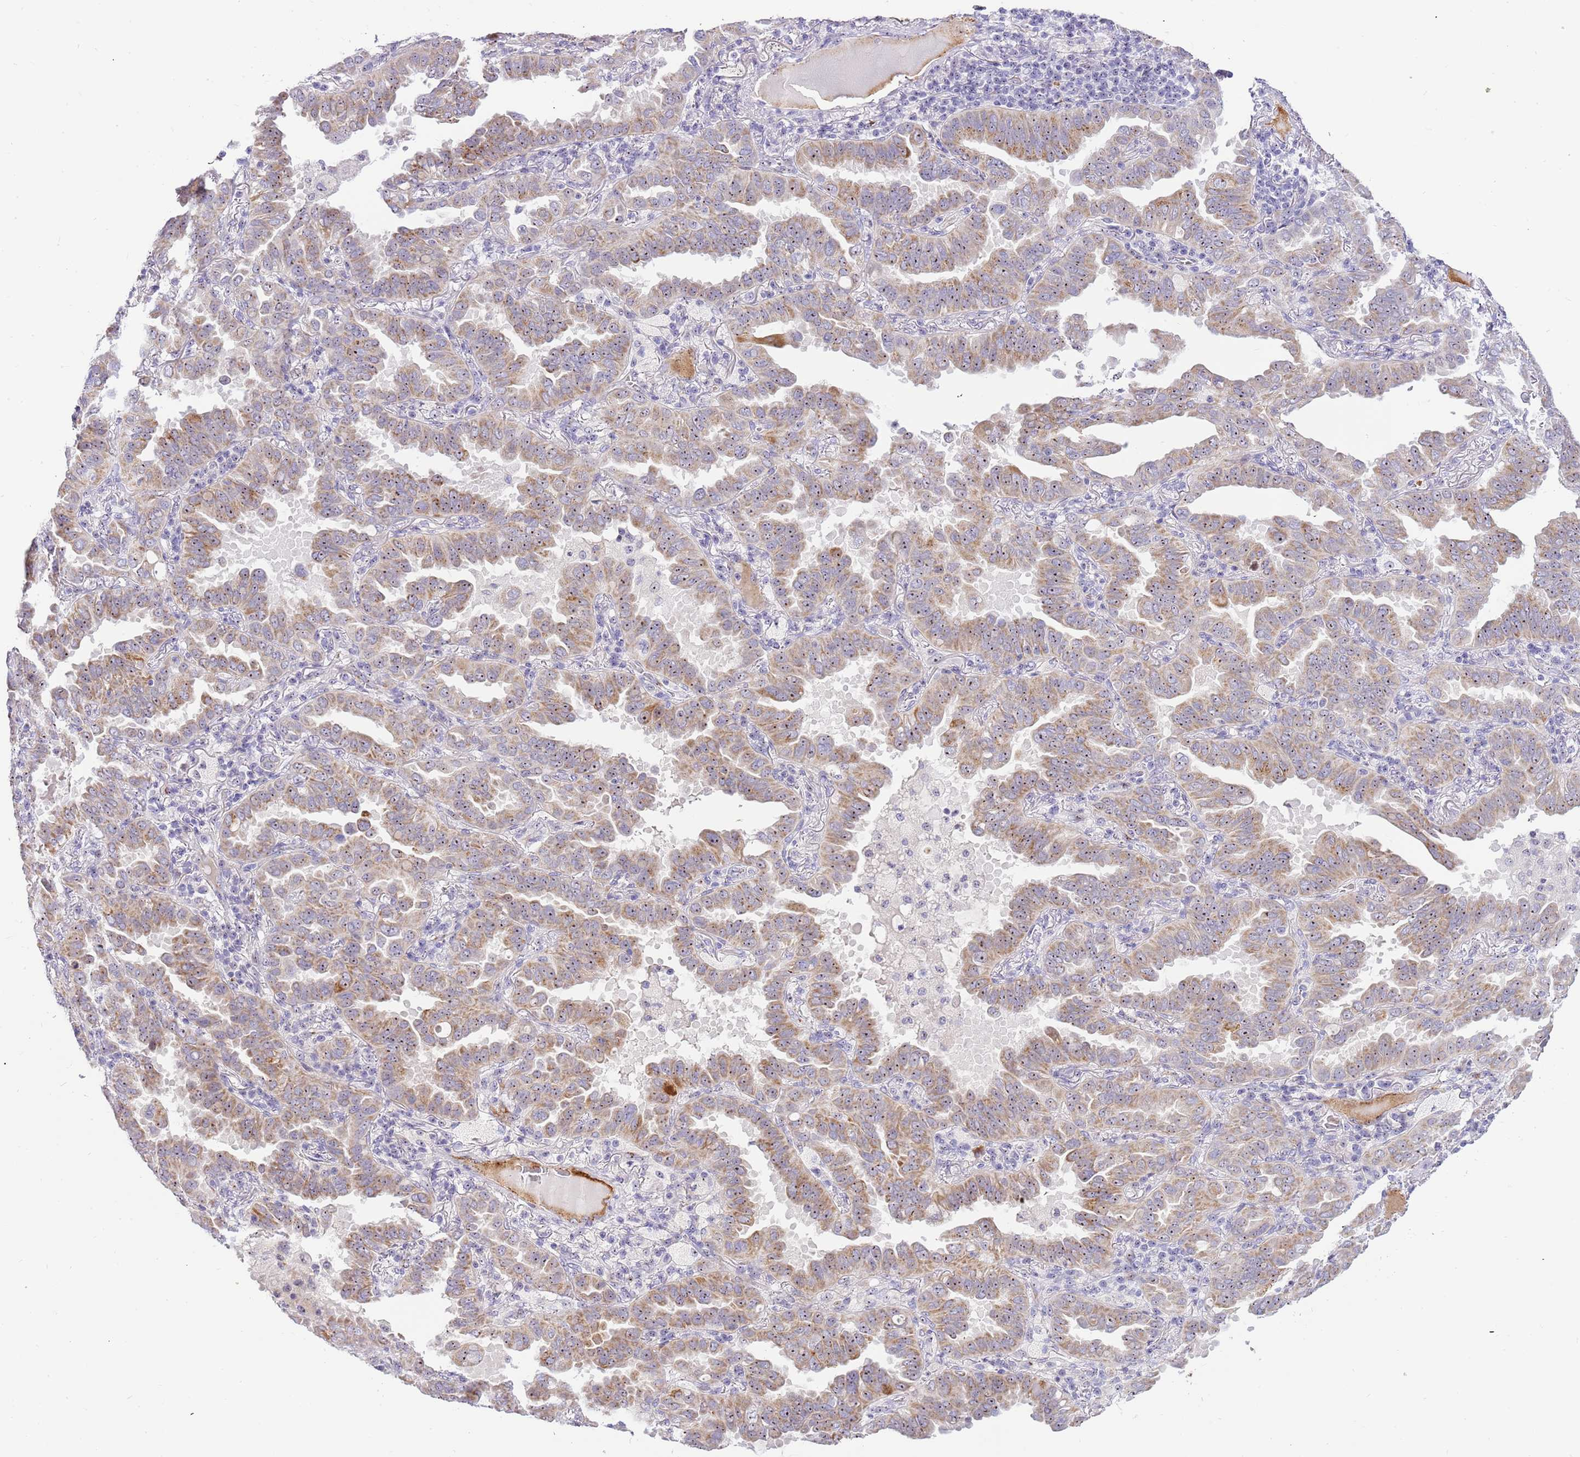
{"staining": {"intensity": "moderate", "quantity": ">75%", "location": "cytoplasmic/membranous,nuclear"}, "tissue": "lung cancer", "cell_type": "Tumor cells", "image_type": "cancer", "snomed": [{"axis": "morphology", "description": "Adenocarcinoma, NOS"}, {"axis": "topography", "description": "Lung"}], "caption": "Lung cancer stained with a protein marker shows moderate staining in tumor cells.", "gene": "DNAJA3", "patient": {"sex": "male", "age": 64}}